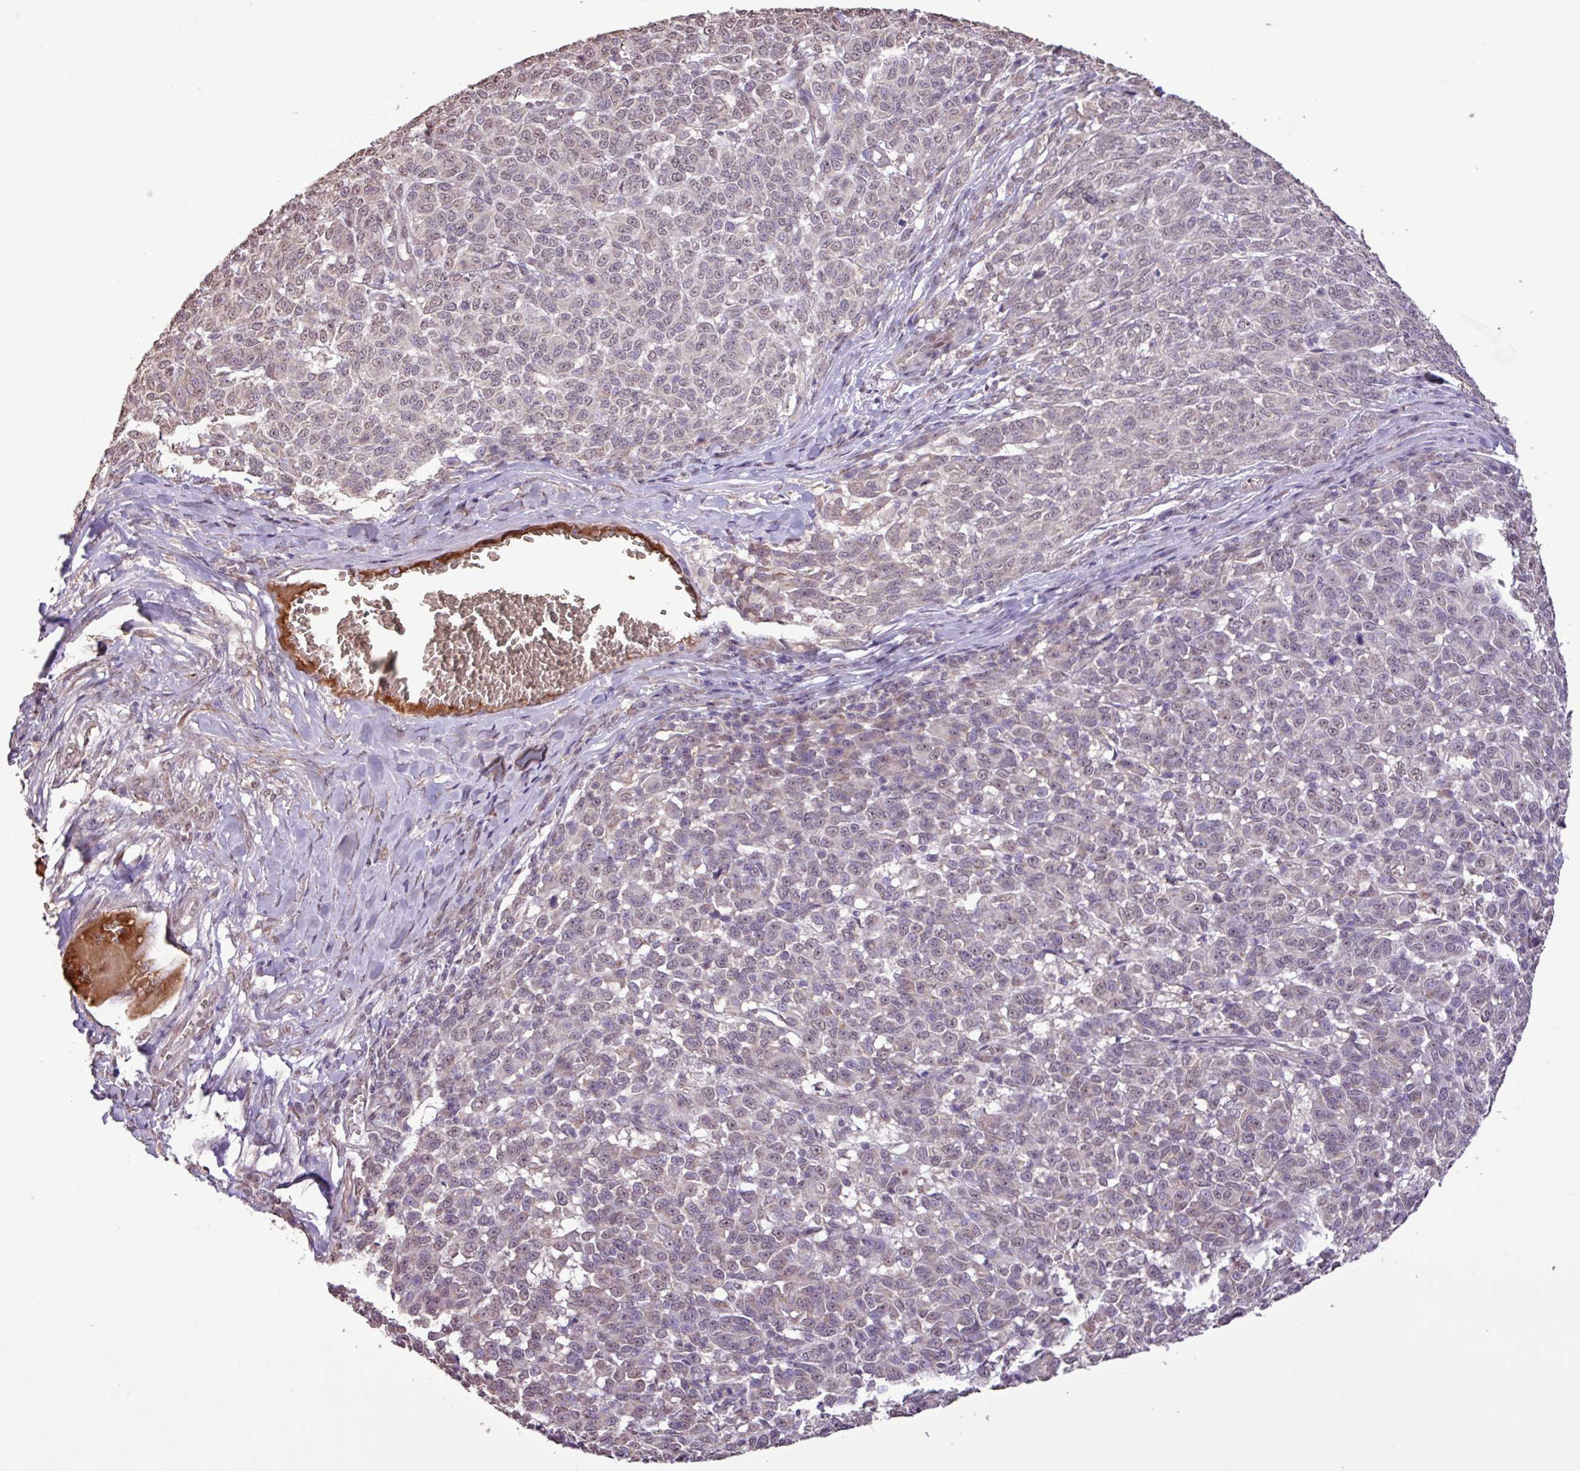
{"staining": {"intensity": "weak", "quantity": "25%-75%", "location": "nuclear"}, "tissue": "melanoma", "cell_type": "Tumor cells", "image_type": "cancer", "snomed": [{"axis": "morphology", "description": "Malignant melanoma, NOS"}, {"axis": "topography", "description": "Skin"}], "caption": "DAB (3,3'-diaminobenzidine) immunohistochemical staining of melanoma exhibits weak nuclear protein positivity in about 25%-75% of tumor cells.", "gene": "L3MBTL3", "patient": {"sex": "male", "age": 49}}